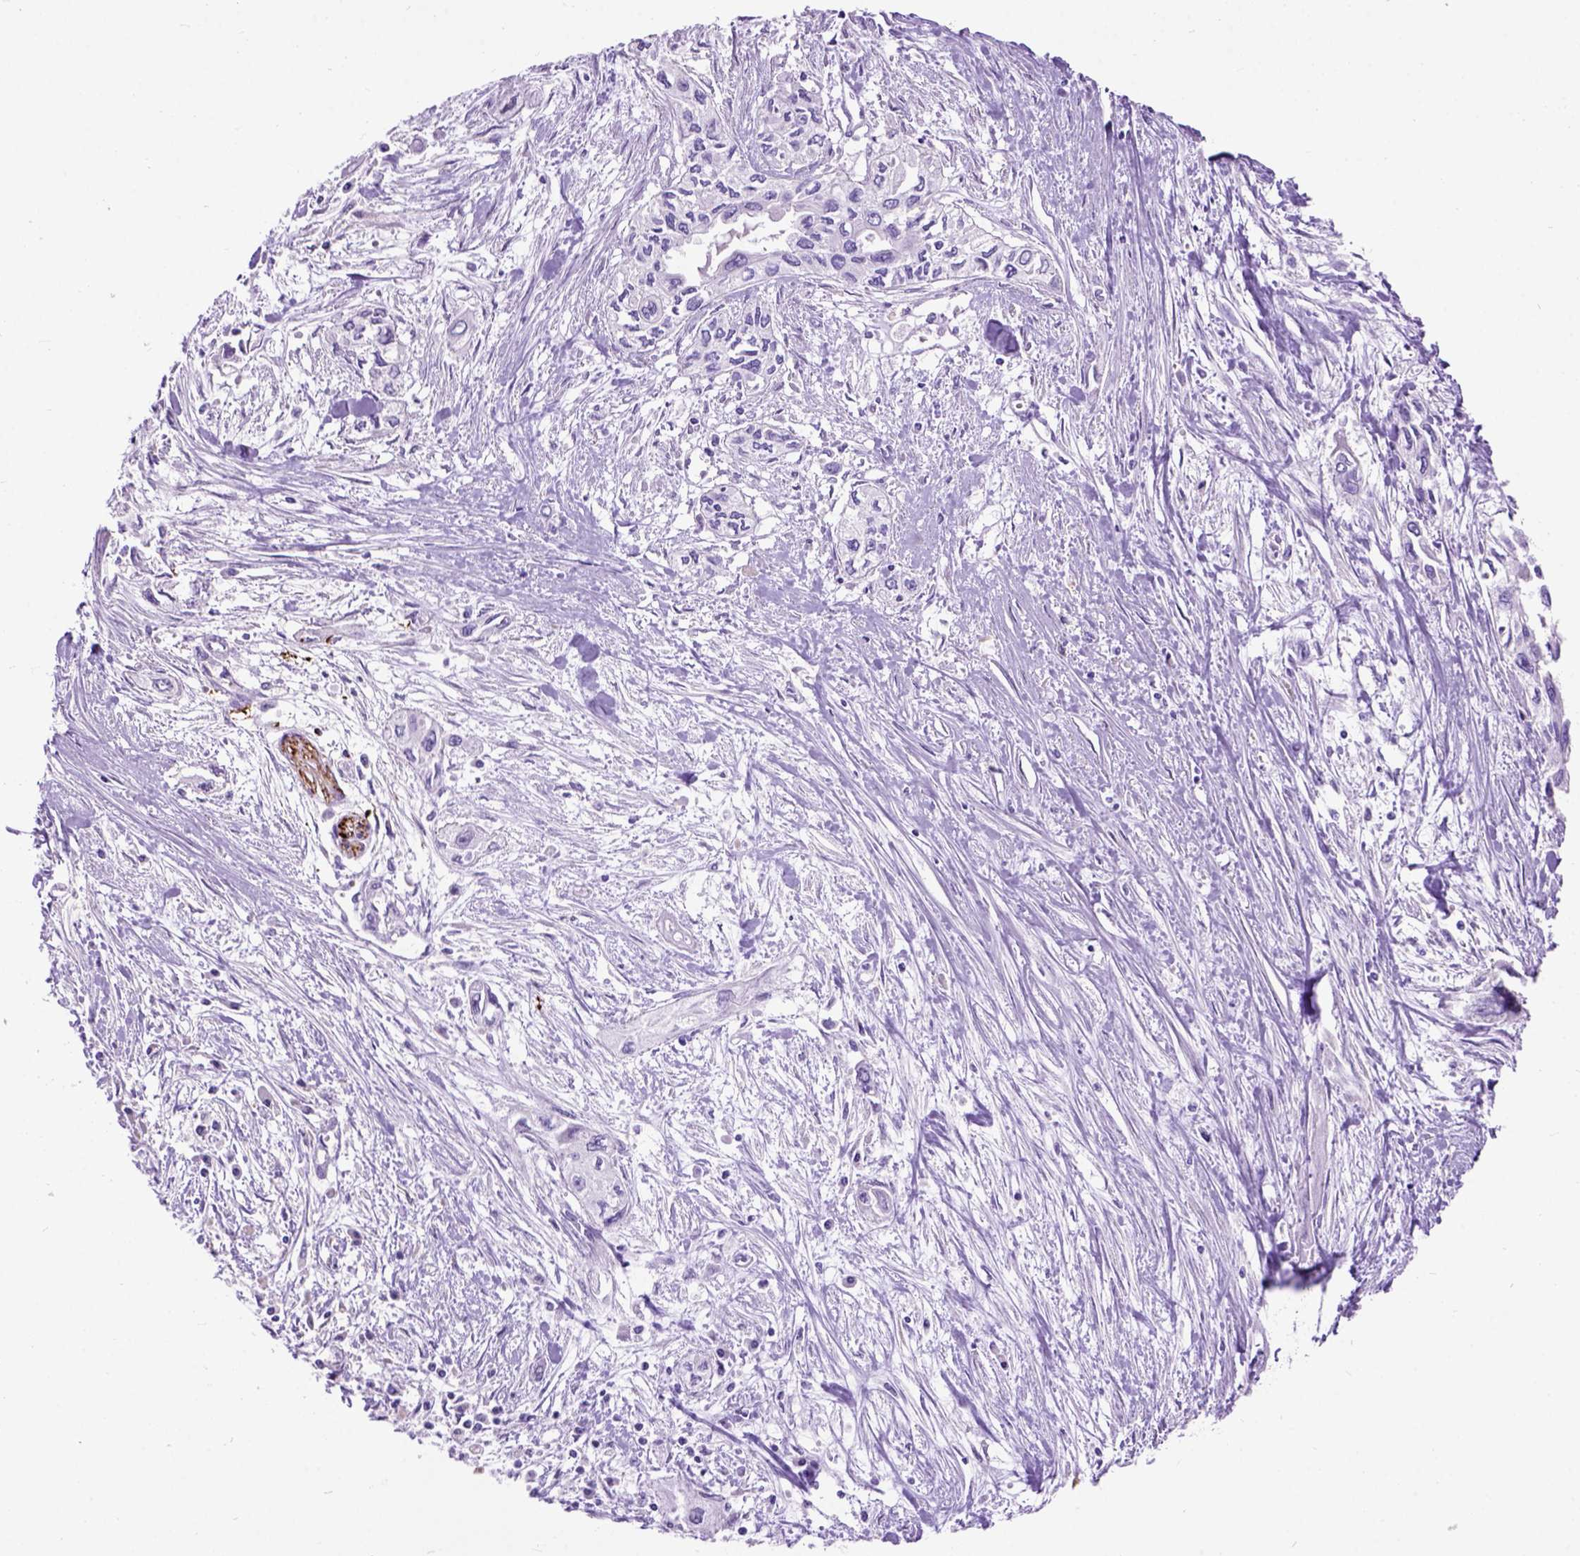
{"staining": {"intensity": "negative", "quantity": "none", "location": "none"}, "tissue": "pancreatic cancer", "cell_type": "Tumor cells", "image_type": "cancer", "snomed": [{"axis": "morphology", "description": "Adenocarcinoma, NOS"}, {"axis": "topography", "description": "Pancreas"}], "caption": "Tumor cells show no significant positivity in pancreatic cancer.", "gene": "MAPT", "patient": {"sex": "female", "age": 55}}